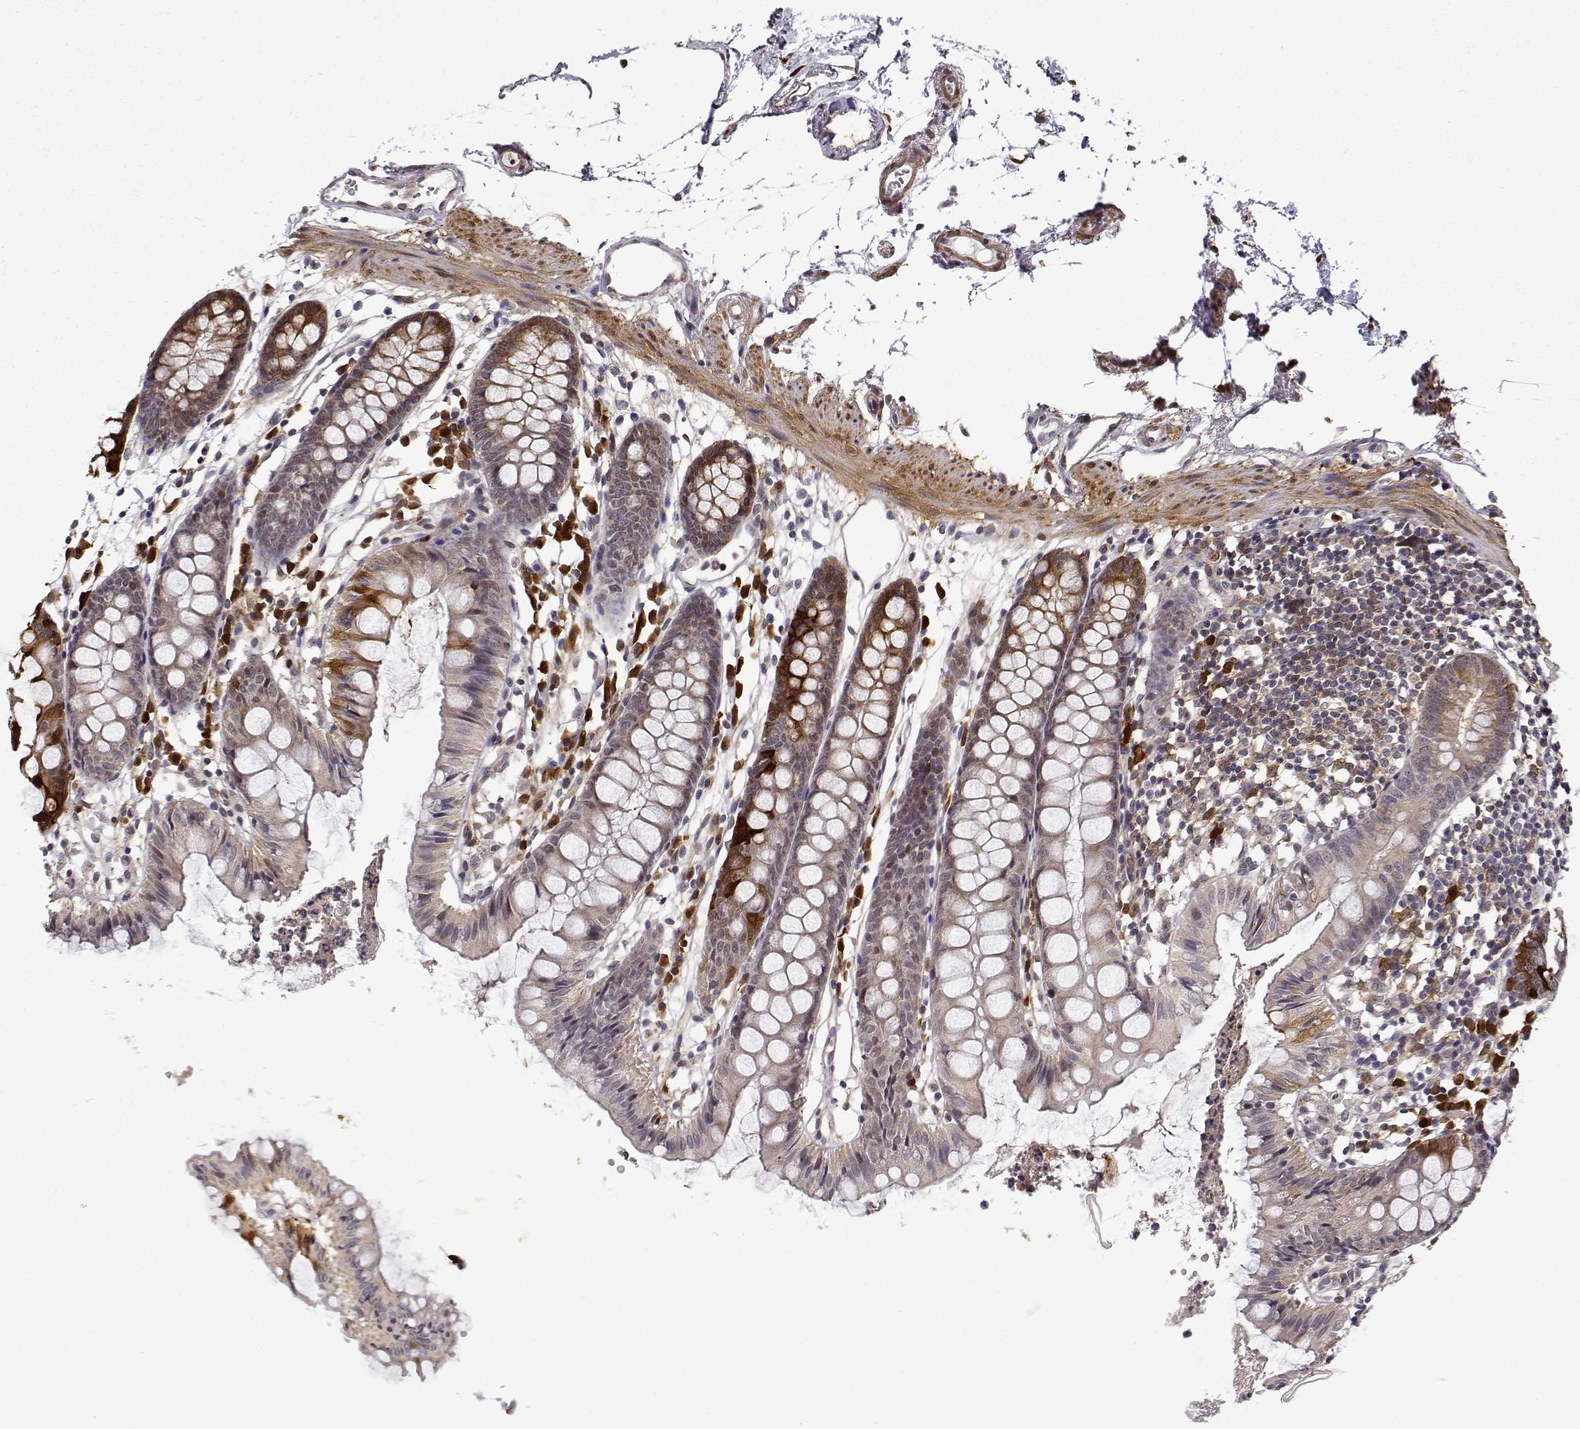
{"staining": {"intensity": "moderate", "quantity": ">75%", "location": "nuclear"}, "tissue": "colon", "cell_type": "Endothelial cells", "image_type": "normal", "snomed": [{"axis": "morphology", "description": "Normal tissue, NOS"}, {"axis": "topography", "description": "Colon"}], "caption": "Immunohistochemistry (IHC) photomicrograph of benign colon: colon stained using immunohistochemistry (IHC) demonstrates medium levels of moderate protein expression localized specifically in the nuclear of endothelial cells, appearing as a nuclear brown color.", "gene": "PHGDH", "patient": {"sex": "female", "age": 84}}